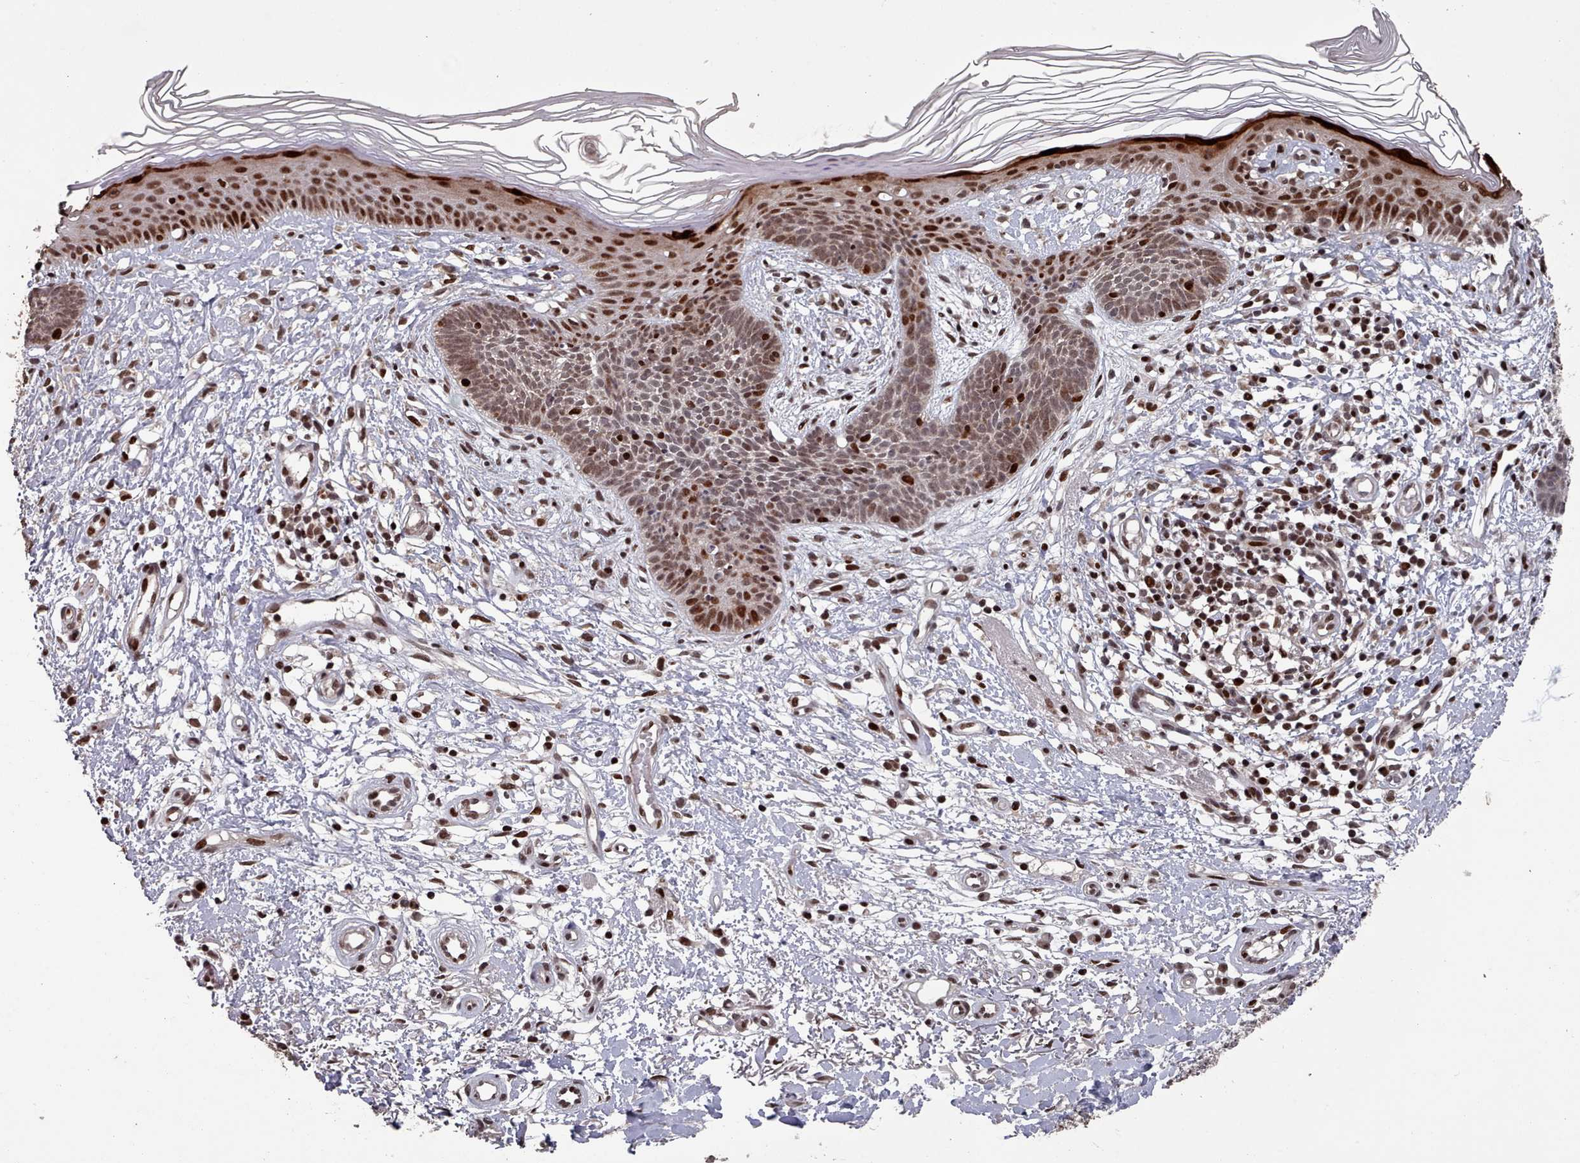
{"staining": {"intensity": "moderate", "quantity": ">75%", "location": "nuclear"}, "tissue": "skin cancer", "cell_type": "Tumor cells", "image_type": "cancer", "snomed": [{"axis": "morphology", "description": "Basal cell carcinoma"}, {"axis": "topography", "description": "Skin"}], "caption": "A photomicrograph of skin basal cell carcinoma stained for a protein displays moderate nuclear brown staining in tumor cells.", "gene": "PNRC2", "patient": {"sex": "male", "age": 78}}